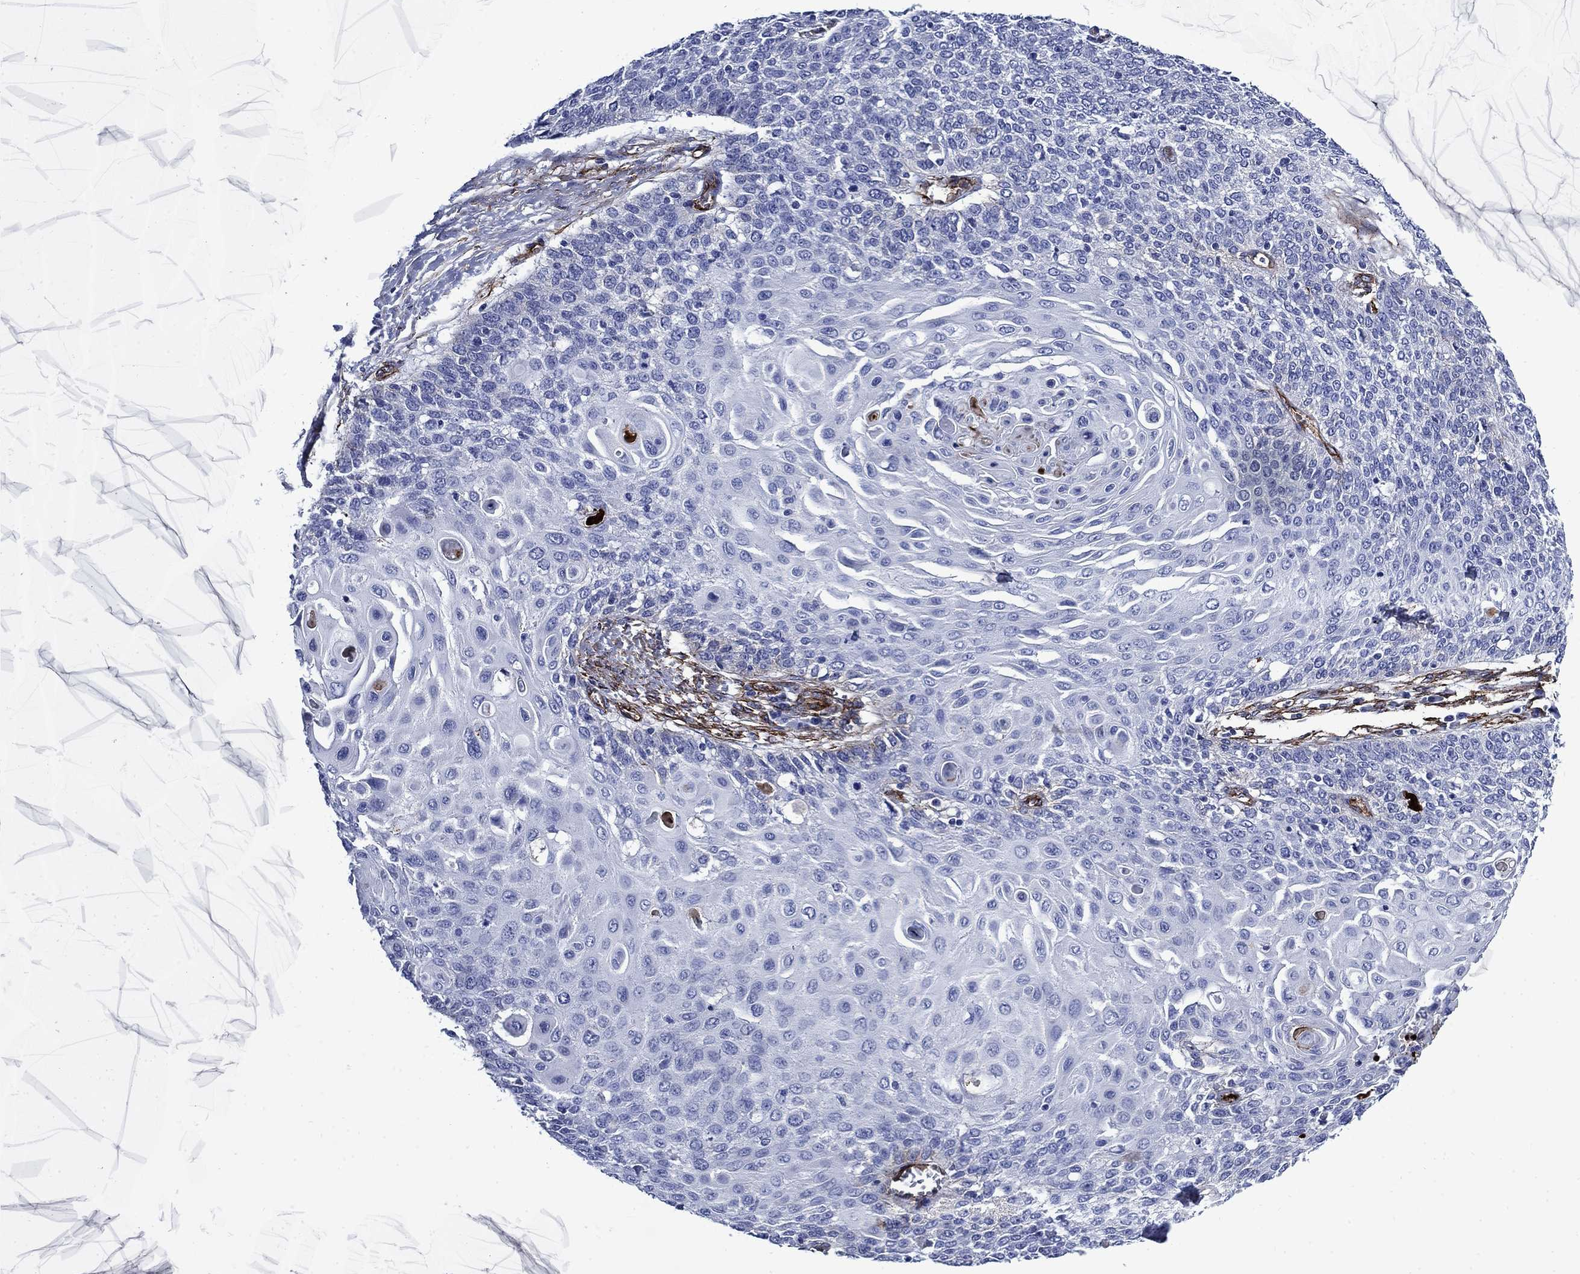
{"staining": {"intensity": "negative", "quantity": "none", "location": "none"}, "tissue": "cervical cancer", "cell_type": "Tumor cells", "image_type": "cancer", "snomed": [{"axis": "morphology", "description": "Squamous cell carcinoma, NOS"}, {"axis": "topography", "description": "Cervix"}], "caption": "This is a histopathology image of IHC staining of cervical cancer, which shows no positivity in tumor cells. Brightfield microscopy of immunohistochemistry stained with DAB (3,3'-diaminobenzidine) (brown) and hematoxylin (blue), captured at high magnification.", "gene": "VTN", "patient": {"sex": "female", "age": 39}}